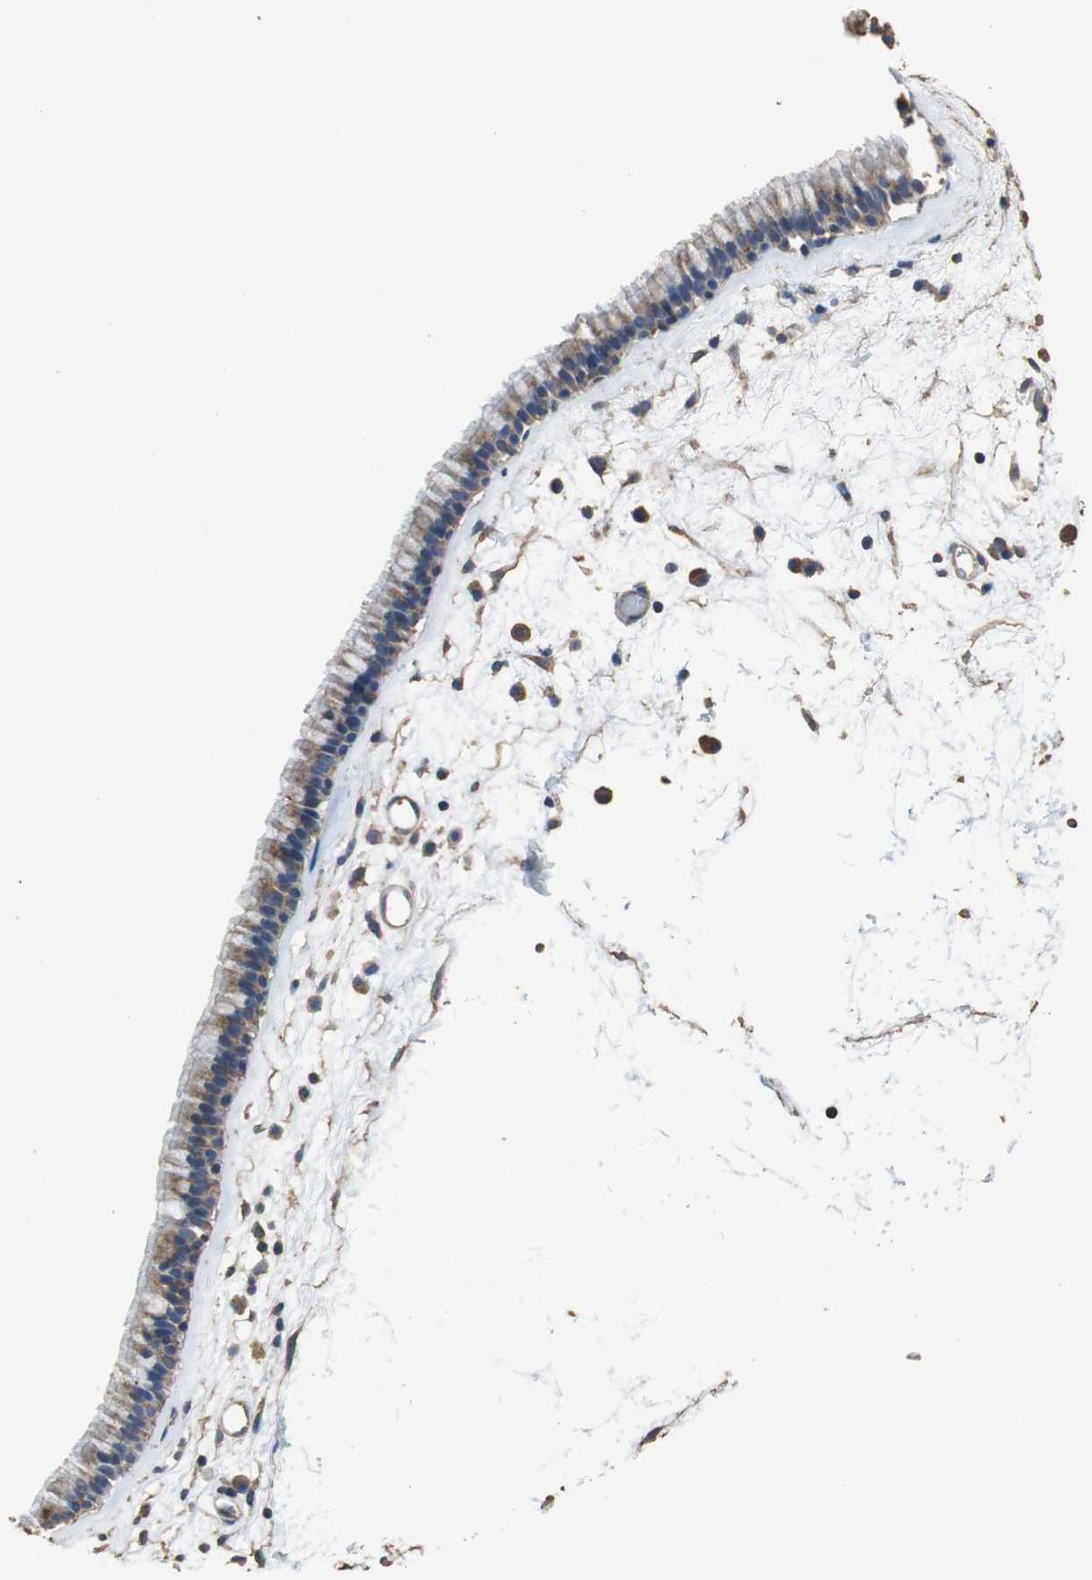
{"staining": {"intensity": "moderate", "quantity": ">75%", "location": "cytoplasmic/membranous"}, "tissue": "nasopharynx", "cell_type": "Respiratory epithelial cells", "image_type": "normal", "snomed": [{"axis": "morphology", "description": "Normal tissue, NOS"}, {"axis": "morphology", "description": "Inflammation, NOS"}, {"axis": "topography", "description": "Nasopharynx"}], "caption": "A high-resolution photomicrograph shows immunohistochemistry staining of normal nasopharynx, which reveals moderate cytoplasmic/membranous expression in about >75% of respiratory epithelial cells.", "gene": "PRKRA", "patient": {"sex": "male", "age": 48}}